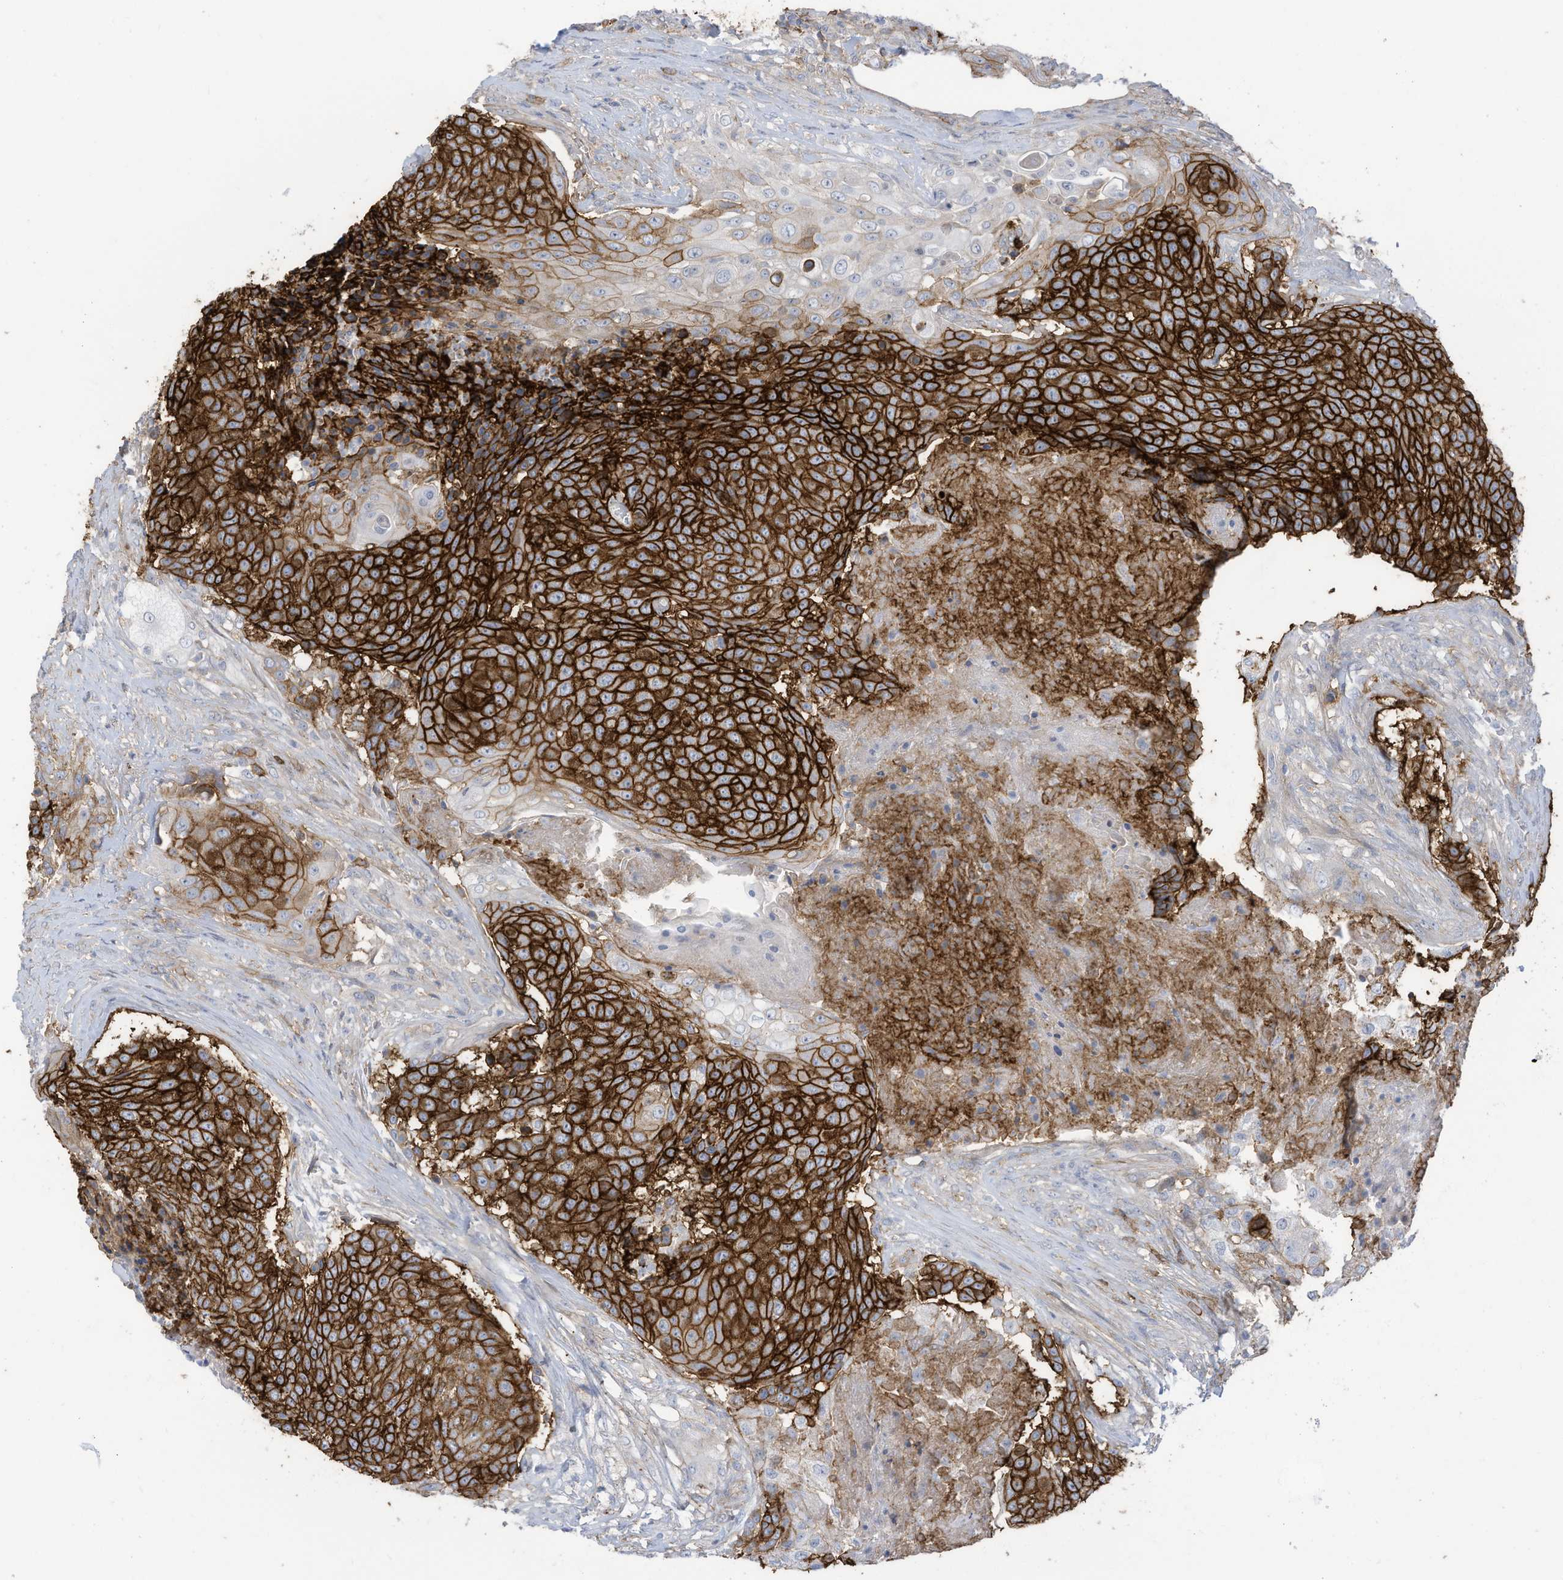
{"staining": {"intensity": "strong", "quantity": ">75%", "location": "cytoplasmic/membranous"}, "tissue": "urothelial cancer", "cell_type": "Tumor cells", "image_type": "cancer", "snomed": [{"axis": "morphology", "description": "Urothelial carcinoma, High grade"}, {"axis": "topography", "description": "Urinary bladder"}], "caption": "Protein analysis of urothelial carcinoma (high-grade) tissue displays strong cytoplasmic/membranous positivity in about >75% of tumor cells.", "gene": "SLC1A5", "patient": {"sex": "female", "age": 63}}